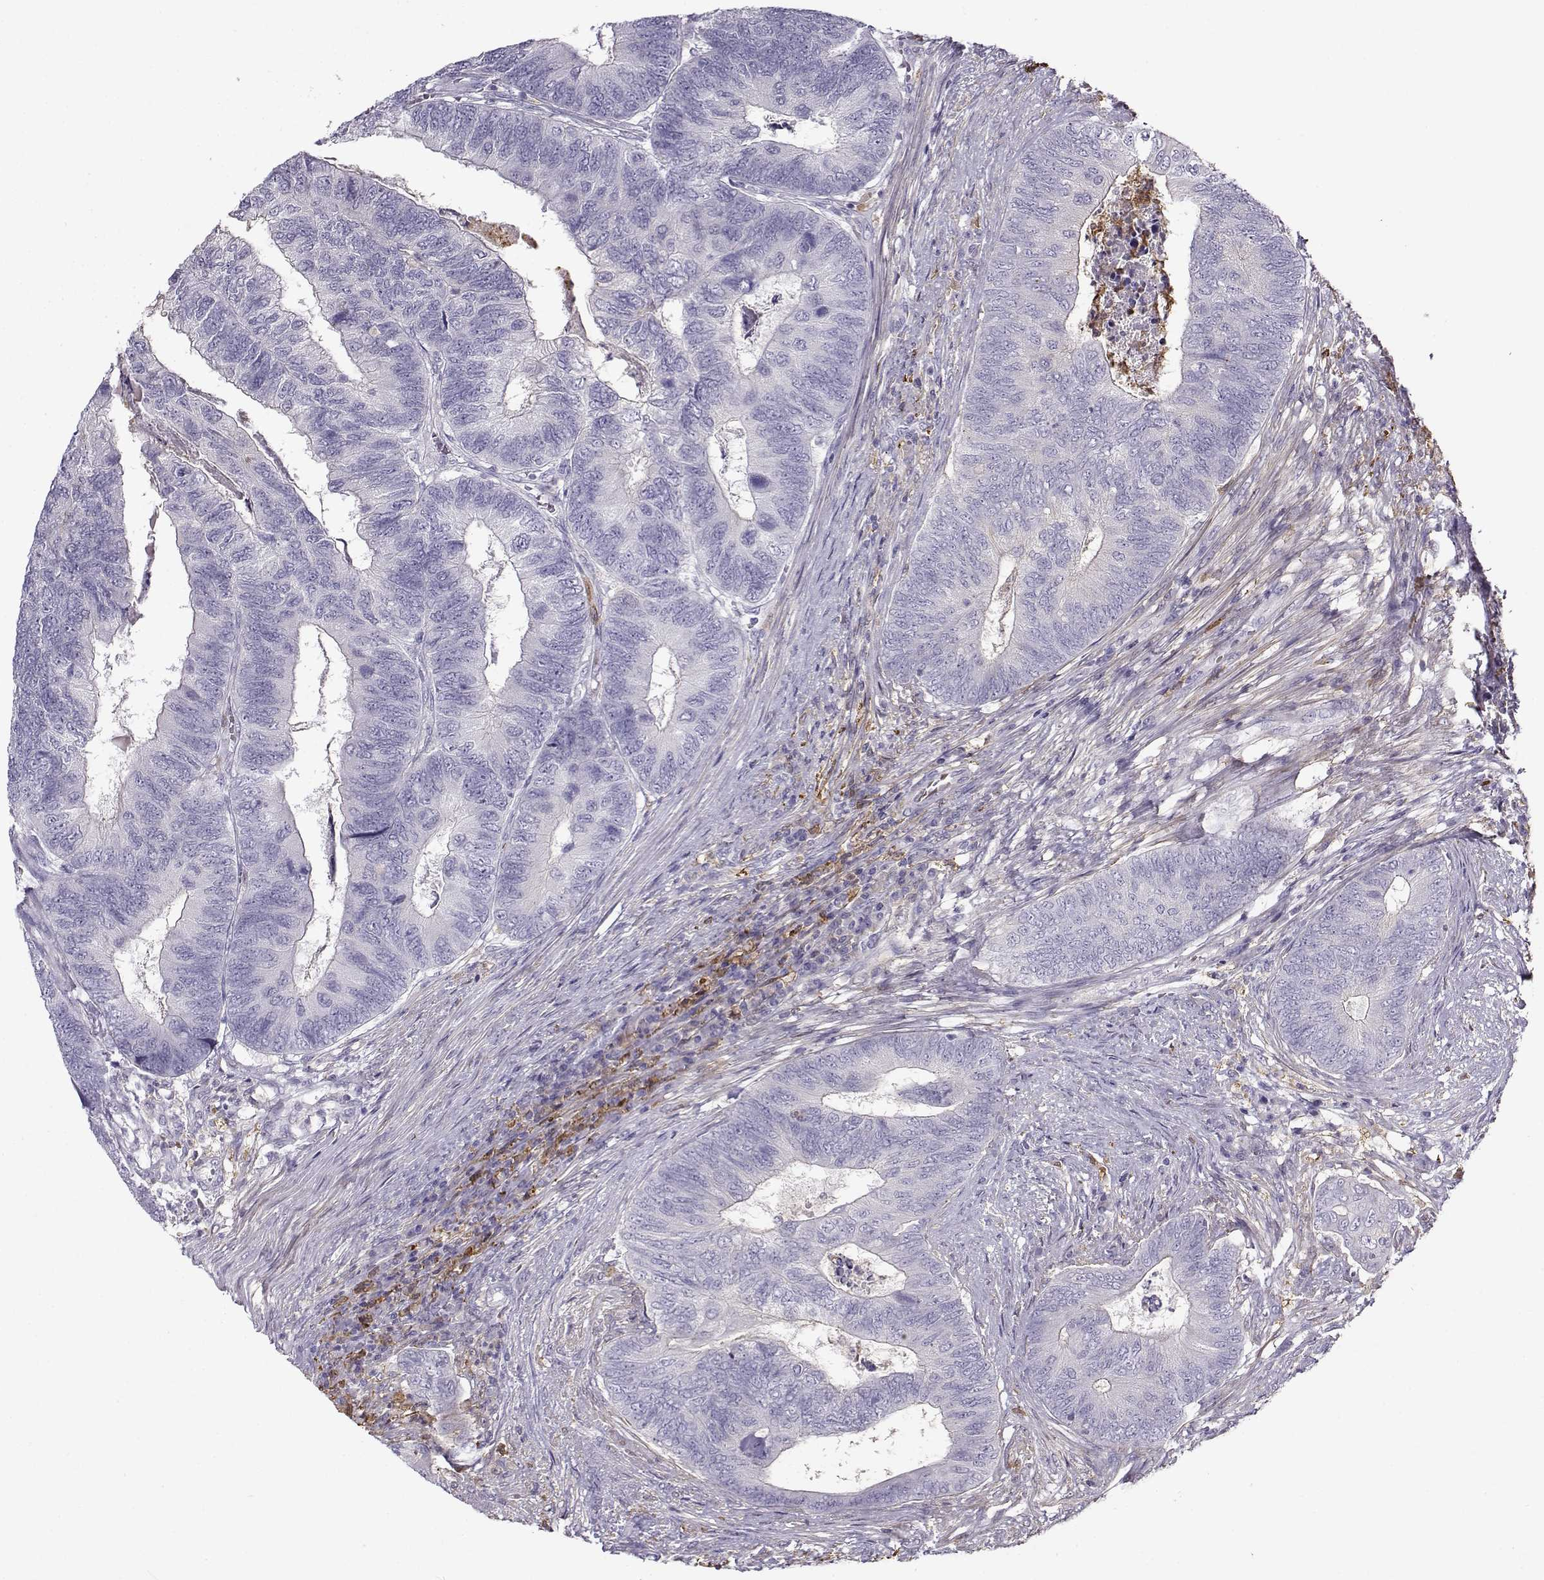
{"staining": {"intensity": "negative", "quantity": "none", "location": "none"}, "tissue": "colorectal cancer", "cell_type": "Tumor cells", "image_type": "cancer", "snomed": [{"axis": "morphology", "description": "Adenocarcinoma, NOS"}, {"axis": "topography", "description": "Colon"}], "caption": "The micrograph demonstrates no significant expression in tumor cells of adenocarcinoma (colorectal).", "gene": "UCP3", "patient": {"sex": "female", "age": 67}}